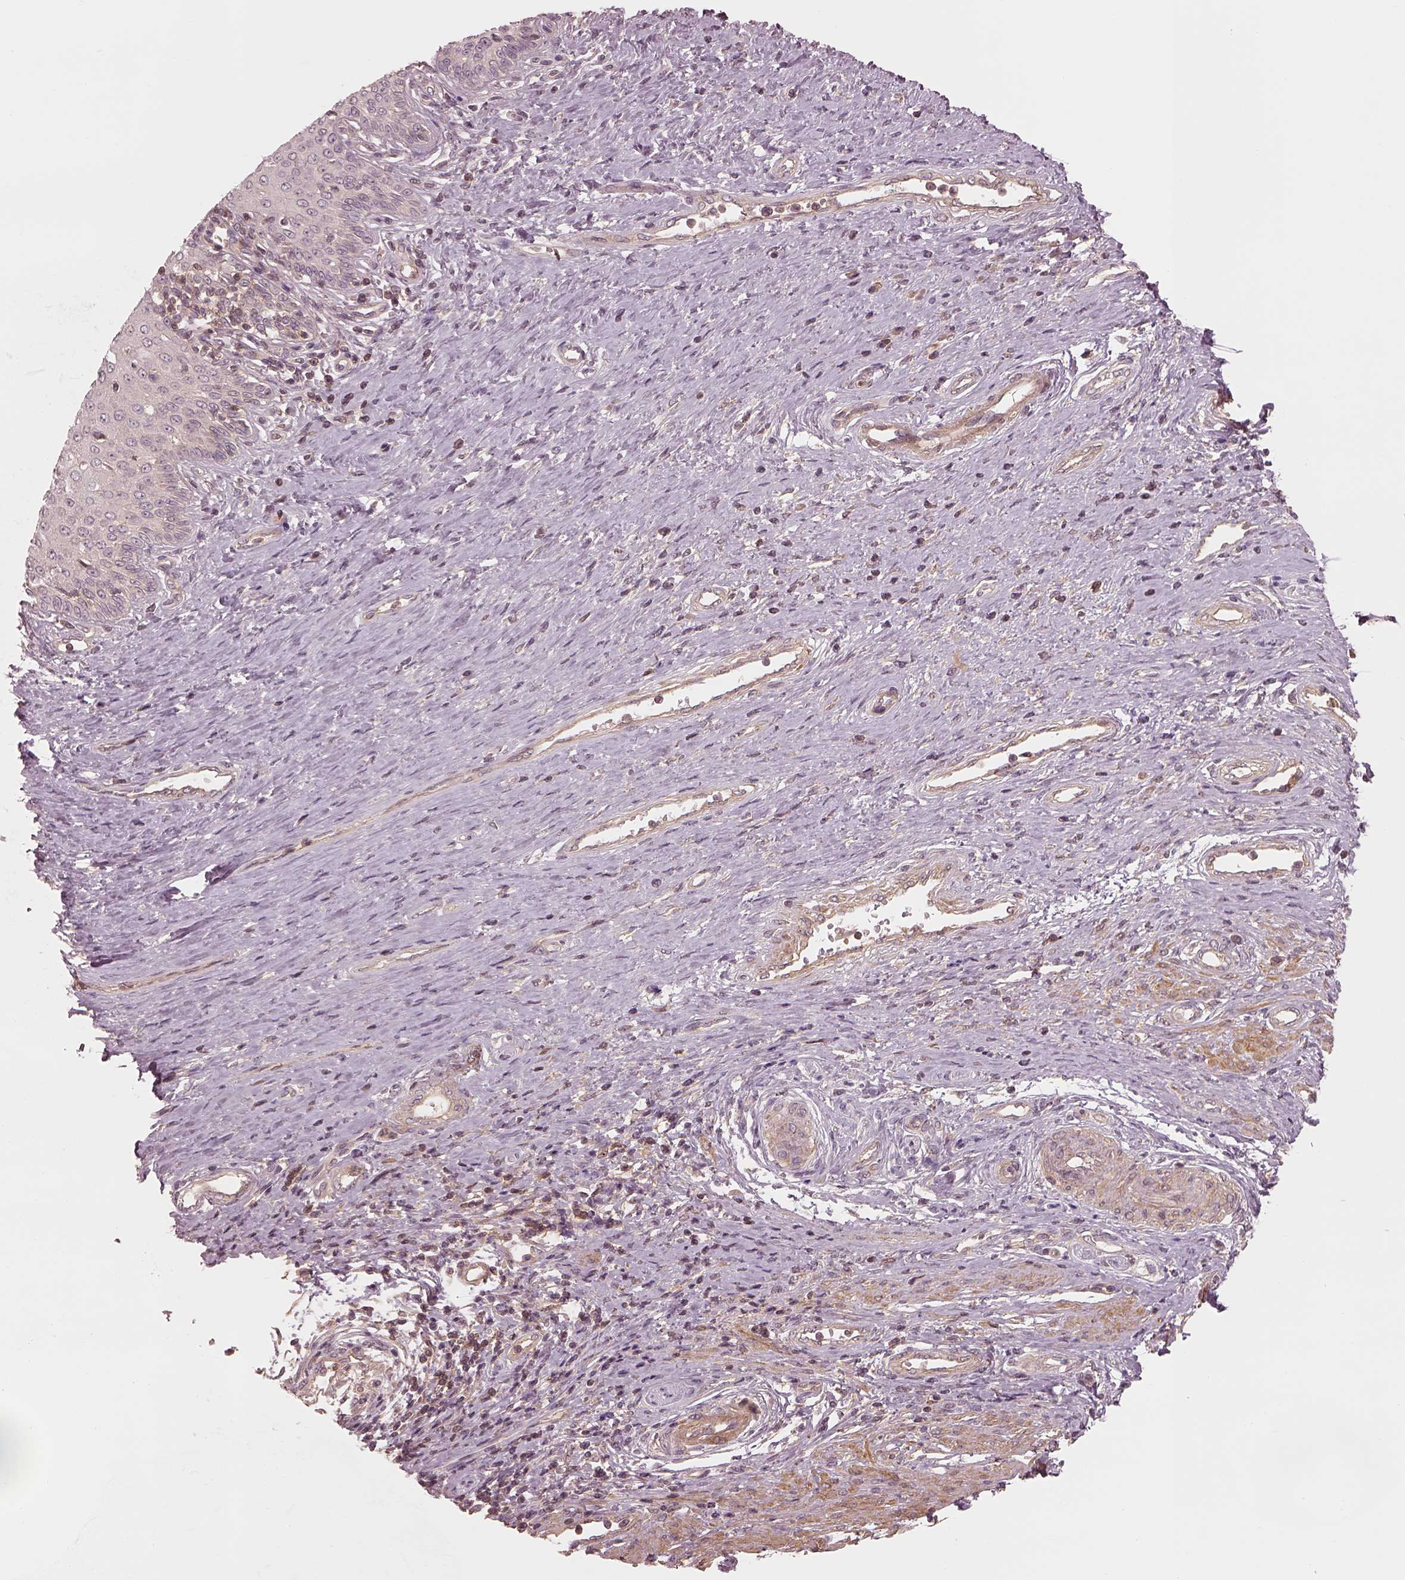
{"staining": {"intensity": "negative", "quantity": "none", "location": "none"}, "tissue": "cervical cancer", "cell_type": "Tumor cells", "image_type": "cancer", "snomed": [{"axis": "morphology", "description": "Squamous cell carcinoma, NOS"}, {"axis": "topography", "description": "Cervix"}], "caption": "A photomicrograph of human cervical squamous cell carcinoma is negative for staining in tumor cells.", "gene": "FAM107B", "patient": {"sex": "female", "age": 26}}